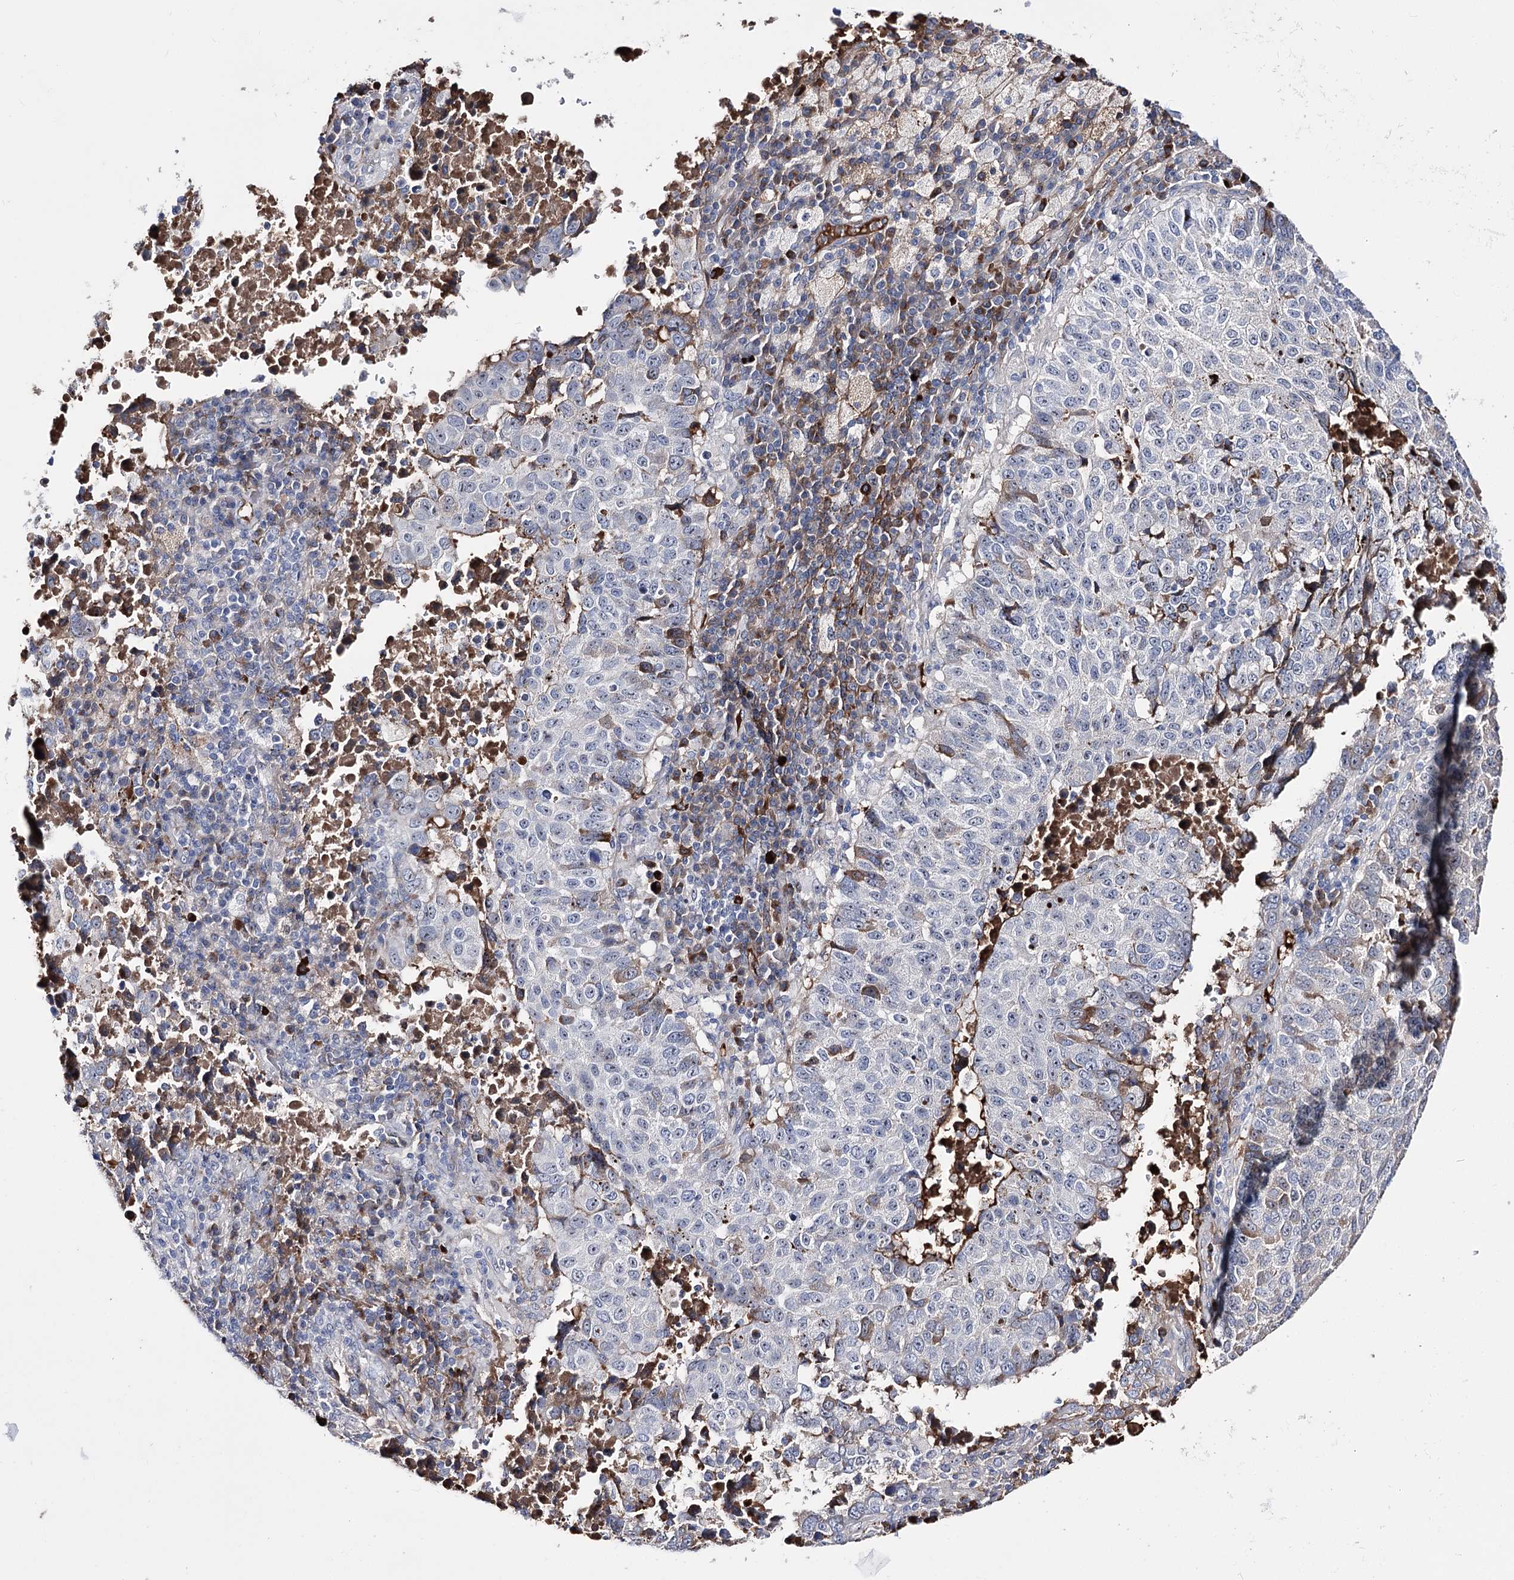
{"staining": {"intensity": "moderate", "quantity": "25%-75%", "location": "nuclear"}, "tissue": "lung cancer", "cell_type": "Tumor cells", "image_type": "cancer", "snomed": [{"axis": "morphology", "description": "Squamous cell carcinoma, NOS"}, {"axis": "topography", "description": "Lung"}], "caption": "This is a photomicrograph of IHC staining of lung cancer (squamous cell carcinoma), which shows moderate staining in the nuclear of tumor cells.", "gene": "PCGF5", "patient": {"sex": "male", "age": 73}}